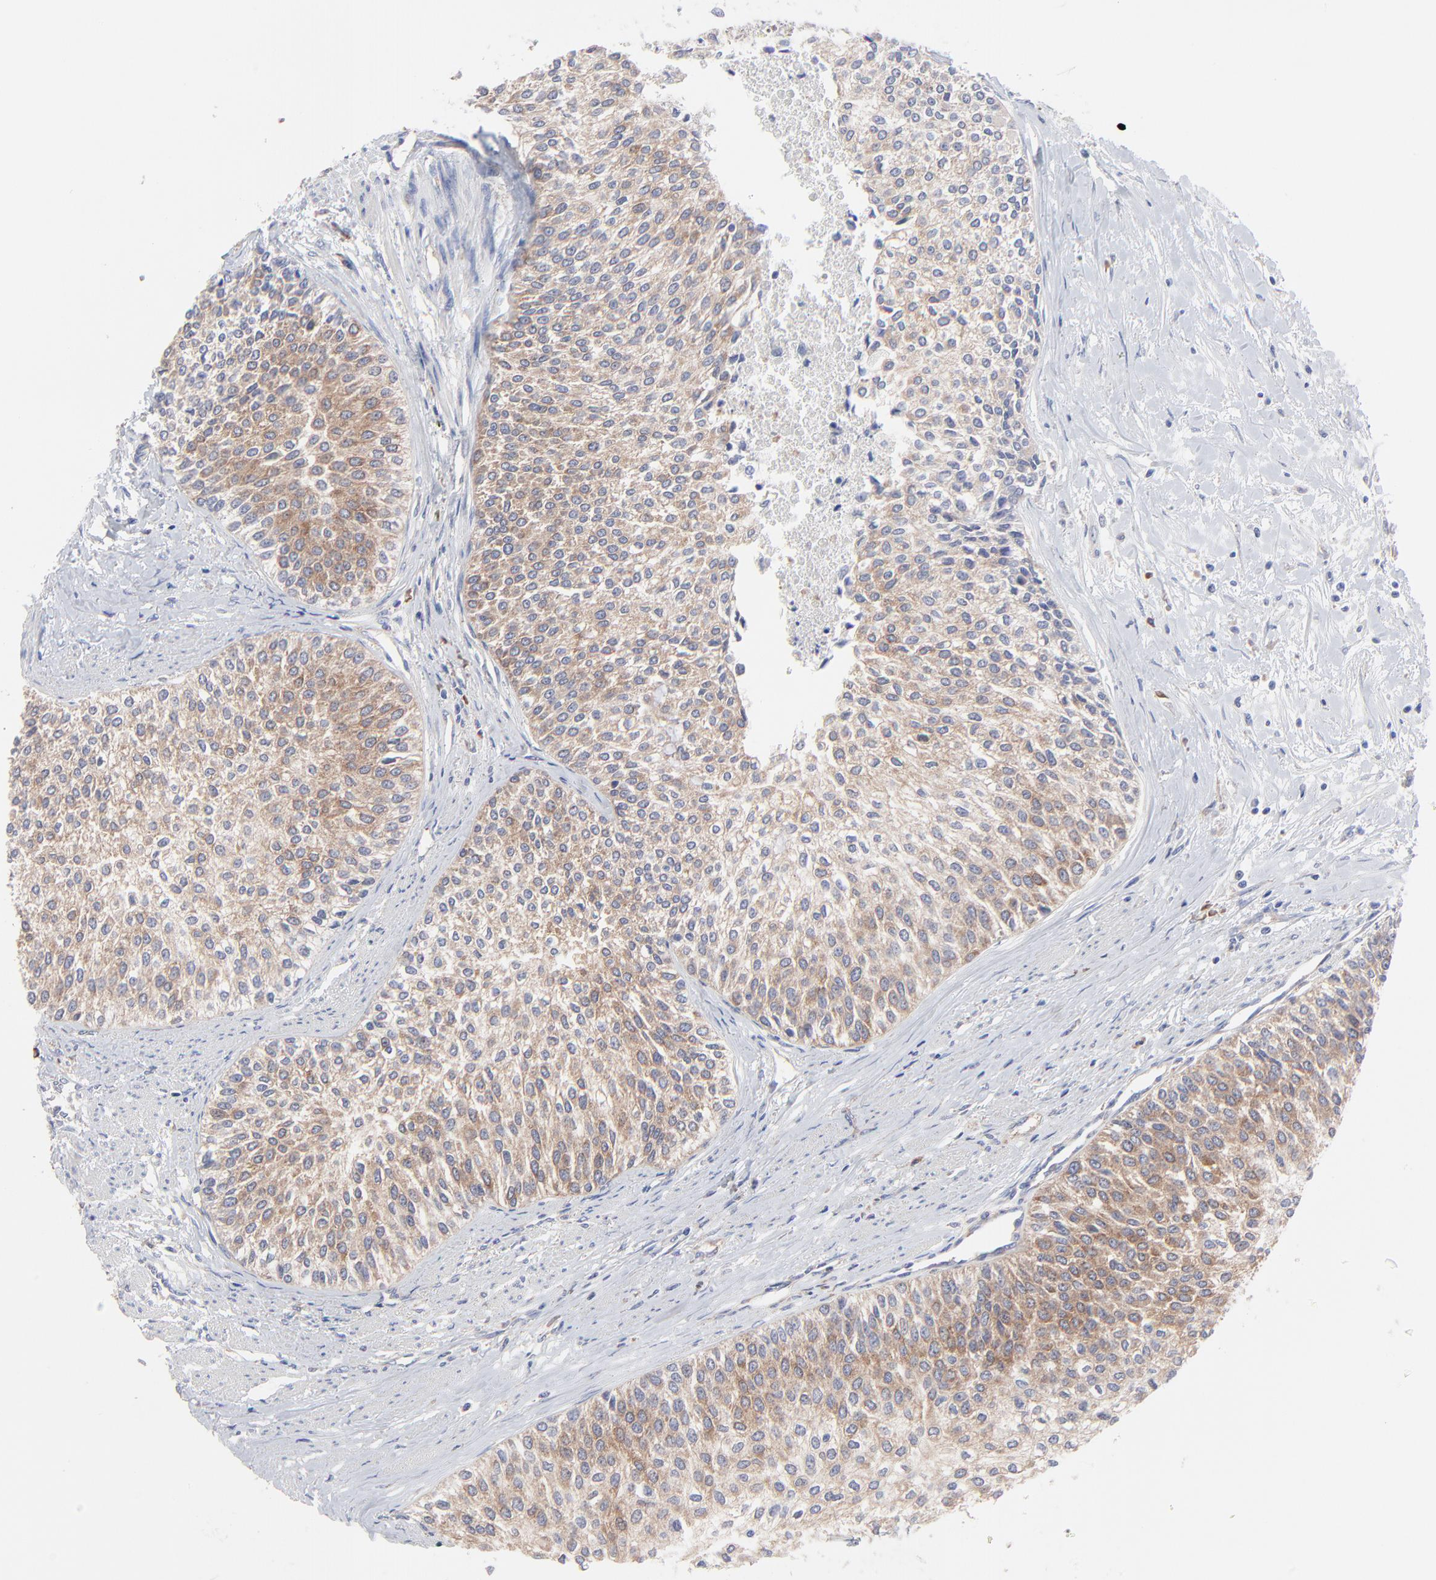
{"staining": {"intensity": "moderate", "quantity": ">75%", "location": "cytoplasmic/membranous"}, "tissue": "urothelial cancer", "cell_type": "Tumor cells", "image_type": "cancer", "snomed": [{"axis": "morphology", "description": "Urothelial carcinoma, Low grade"}, {"axis": "topography", "description": "Urinary bladder"}], "caption": "Immunohistochemistry histopathology image of human urothelial cancer stained for a protein (brown), which exhibits medium levels of moderate cytoplasmic/membranous expression in about >75% of tumor cells.", "gene": "PPFIBP2", "patient": {"sex": "female", "age": 73}}